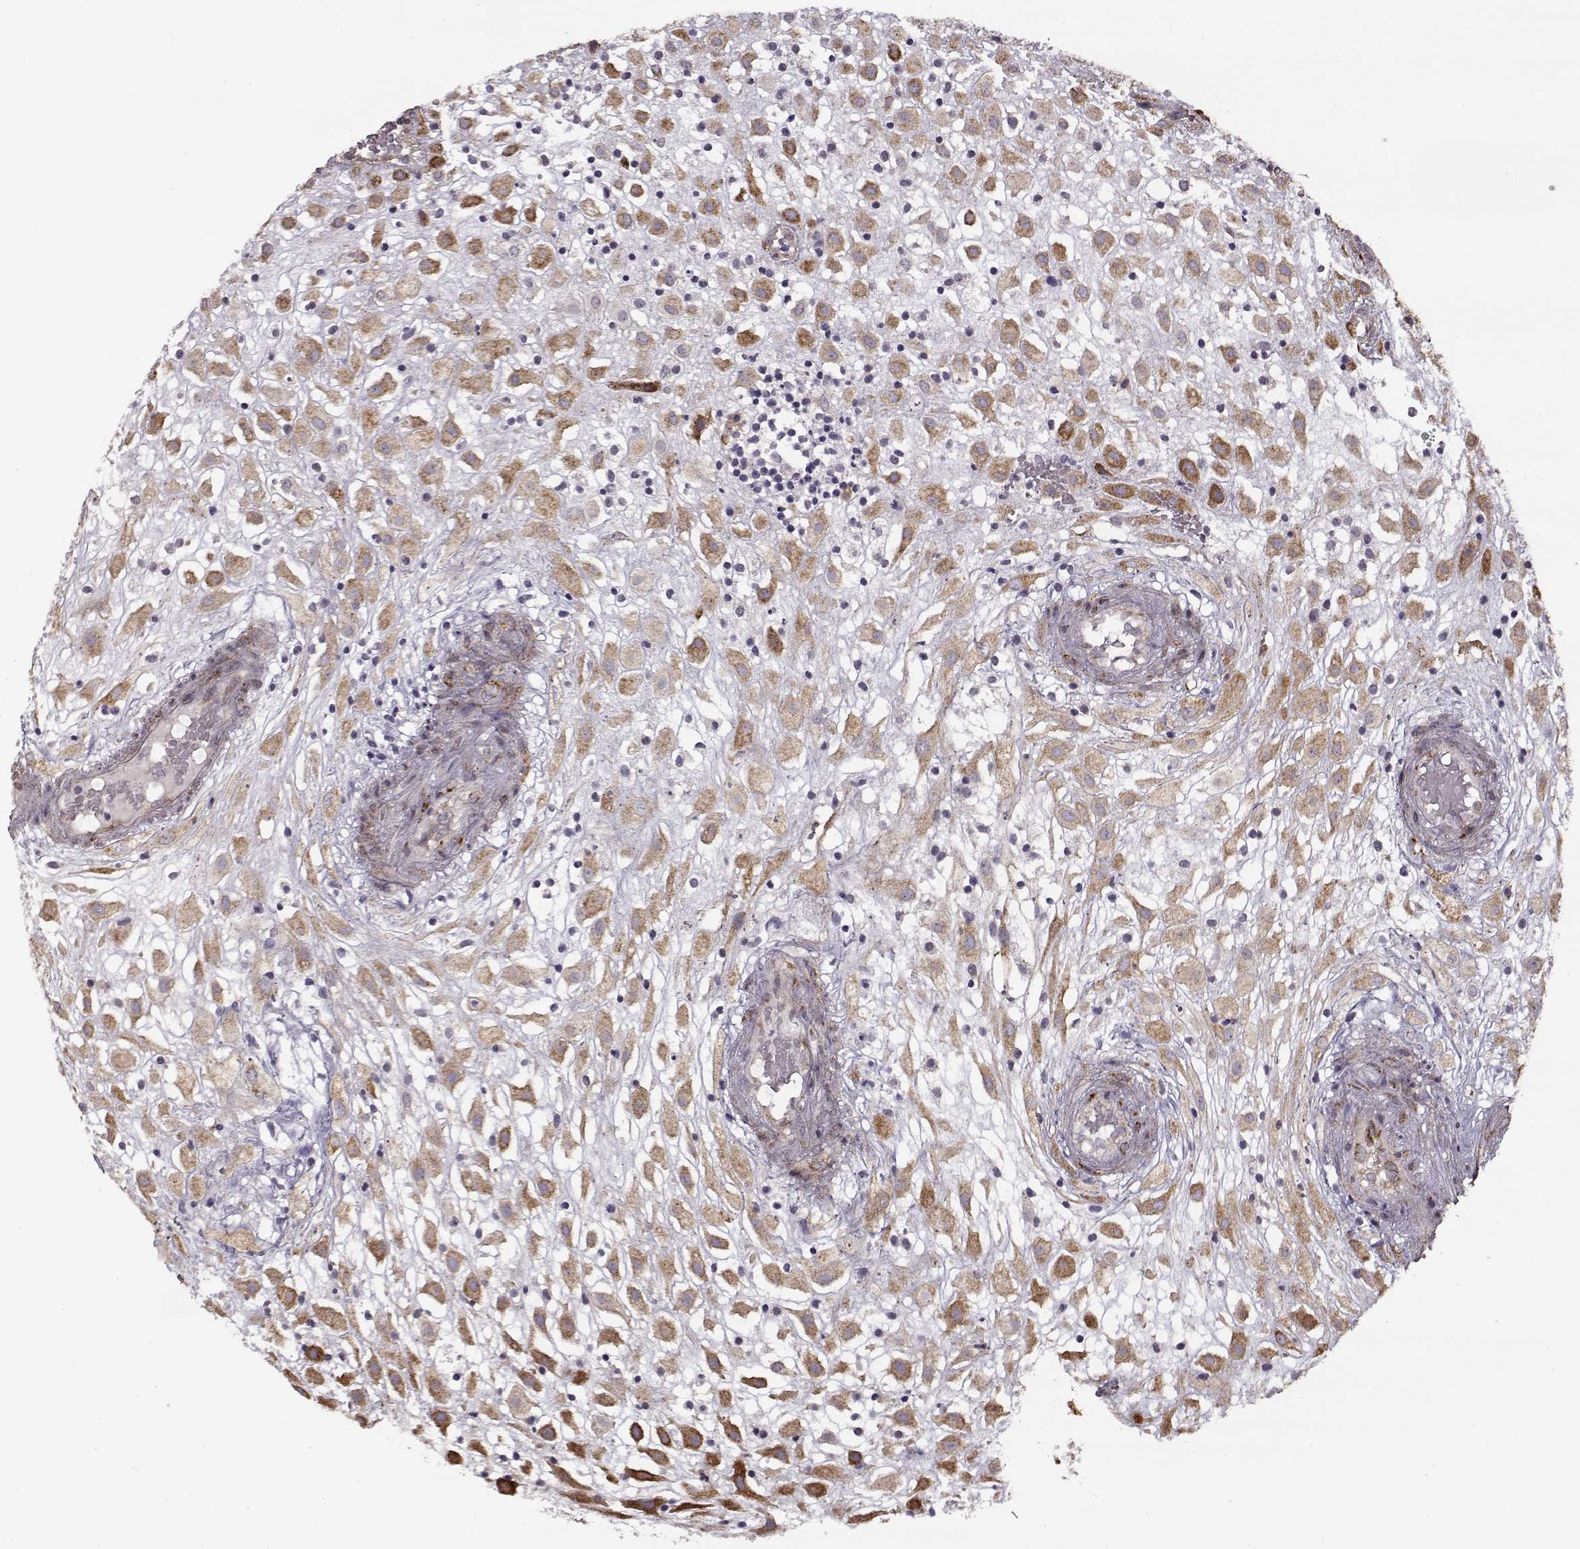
{"staining": {"intensity": "moderate", "quantity": ">75%", "location": "cytoplasmic/membranous"}, "tissue": "placenta", "cell_type": "Decidual cells", "image_type": "normal", "snomed": [{"axis": "morphology", "description": "Normal tissue, NOS"}, {"axis": "topography", "description": "Placenta"}], "caption": "Placenta stained for a protein (brown) reveals moderate cytoplasmic/membranous positive staining in about >75% of decidual cells.", "gene": "LAMB2", "patient": {"sex": "female", "age": 24}}